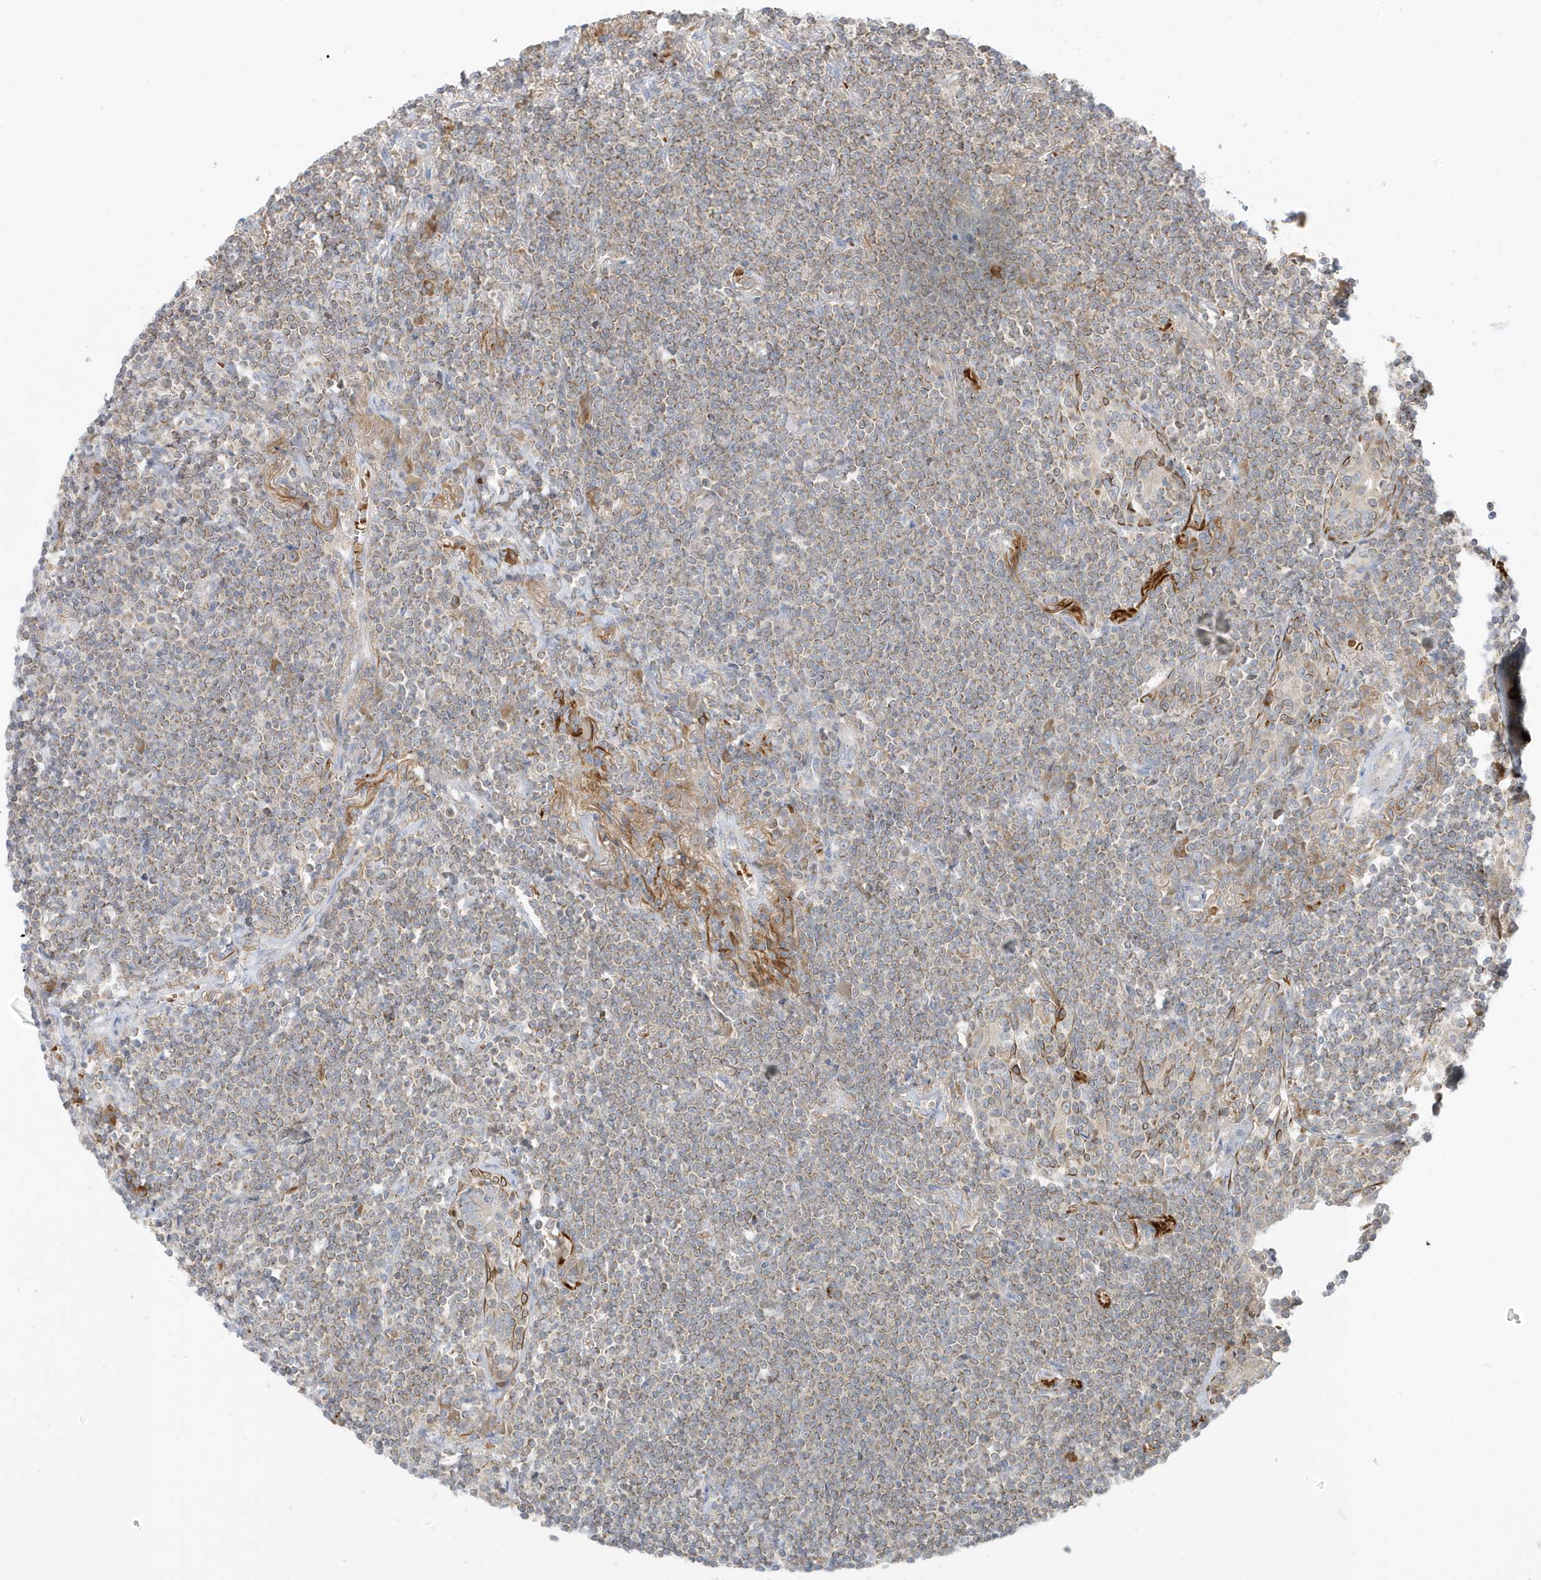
{"staining": {"intensity": "weak", "quantity": ">75%", "location": "cytoplasmic/membranous"}, "tissue": "lymphoma", "cell_type": "Tumor cells", "image_type": "cancer", "snomed": [{"axis": "morphology", "description": "Malignant lymphoma, non-Hodgkin's type, Low grade"}, {"axis": "topography", "description": "Lung"}], "caption": "A high-resolution photomicrograph shows immunohistochemistry (IHC) staining of low-grade malignant lymphoma, non-Hodgkin's type, which demonstrates weak cytoplasmic/membranous expression in approximately >75% of tumor cells.", "gene": "NPPC", "patient": {"sex": "female", "age": 71}}